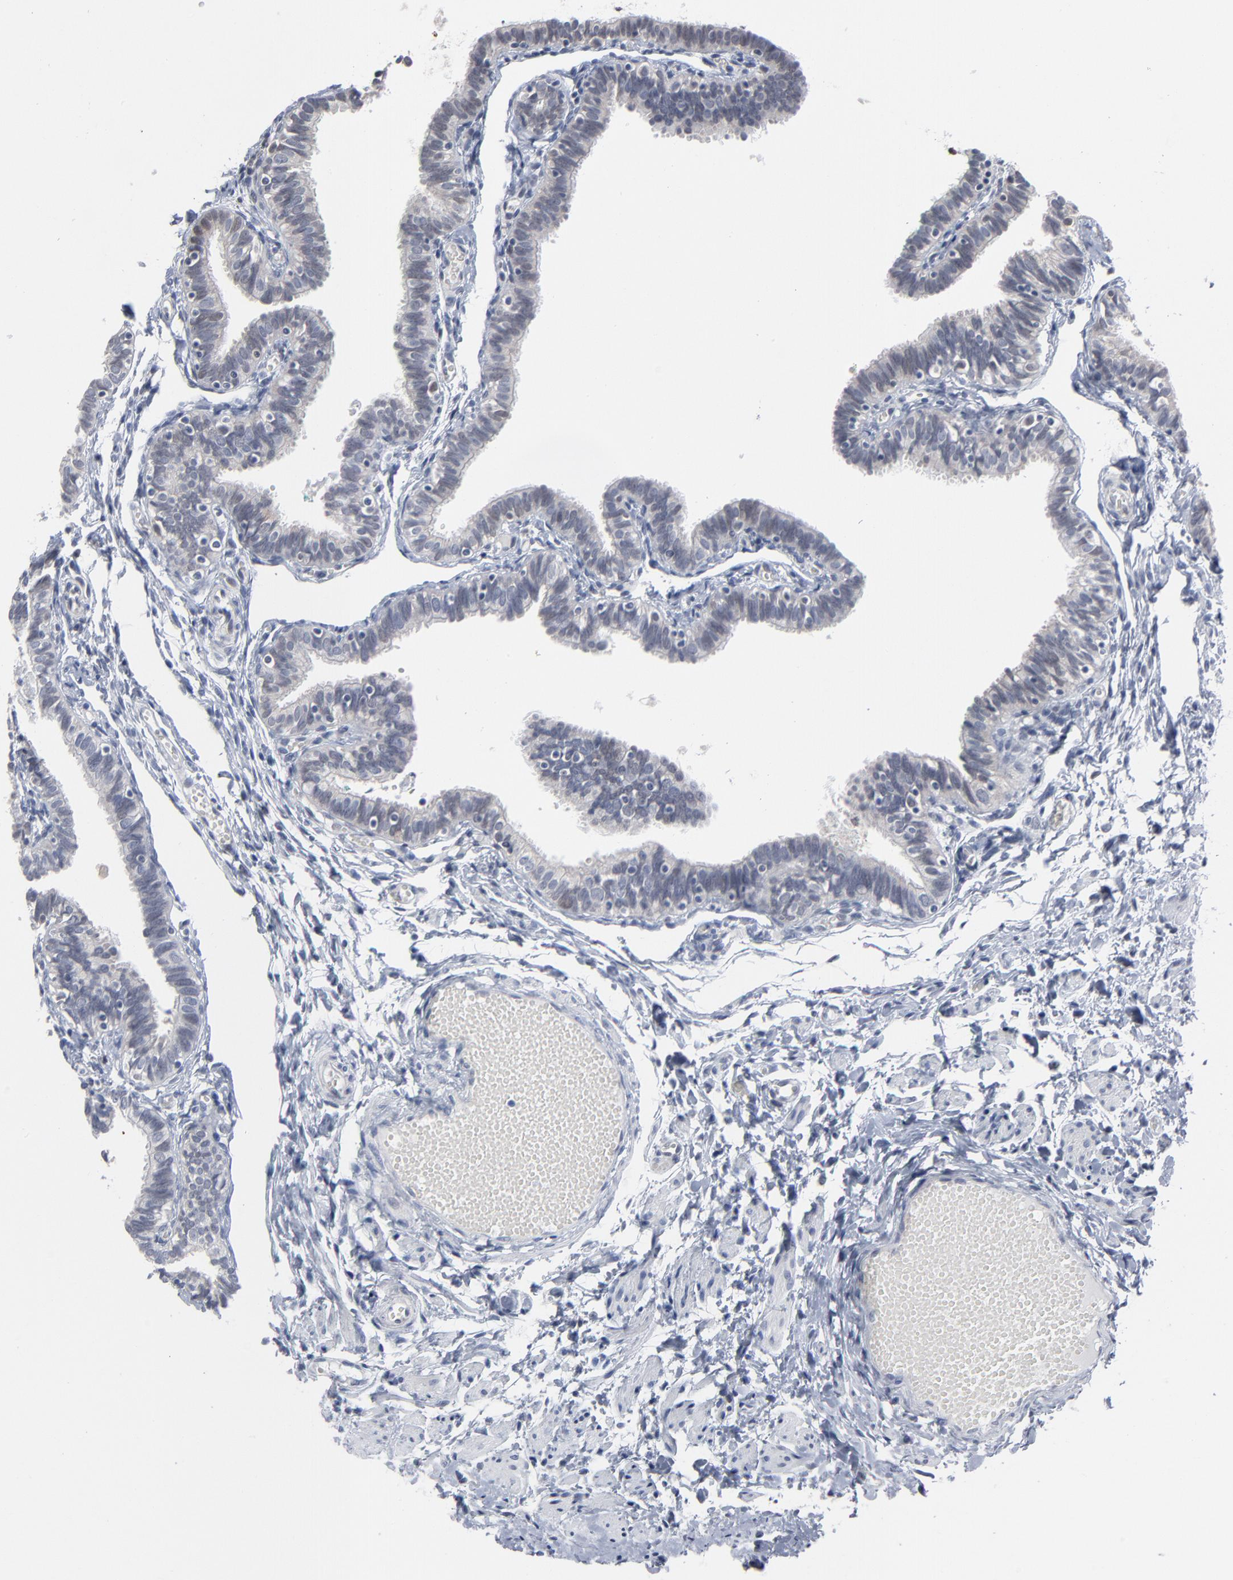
{"staining": {"intensity": "negative", "quantity": "none", "location": "none"}, "tissue": "fallopian tube", "cell_type": "Glandular cells", "image_type": "normal", "snomed": [{"axis": "morphology", "description": "Normal tissue, NOS"}, {"axis": "topography", "description": "Fallopian tube"}], "caption": "Benign fallopian tube was stained to show a protein in brown. There is no significant positivity in glandular cells. The staining is performed using DAB (3,3'-diaminobenzidine) brown chromogen with nuclei counter-stained in using hematoxylin.", "gene": "FOXN2", "patient": {"sex": "female", "age": 46}}